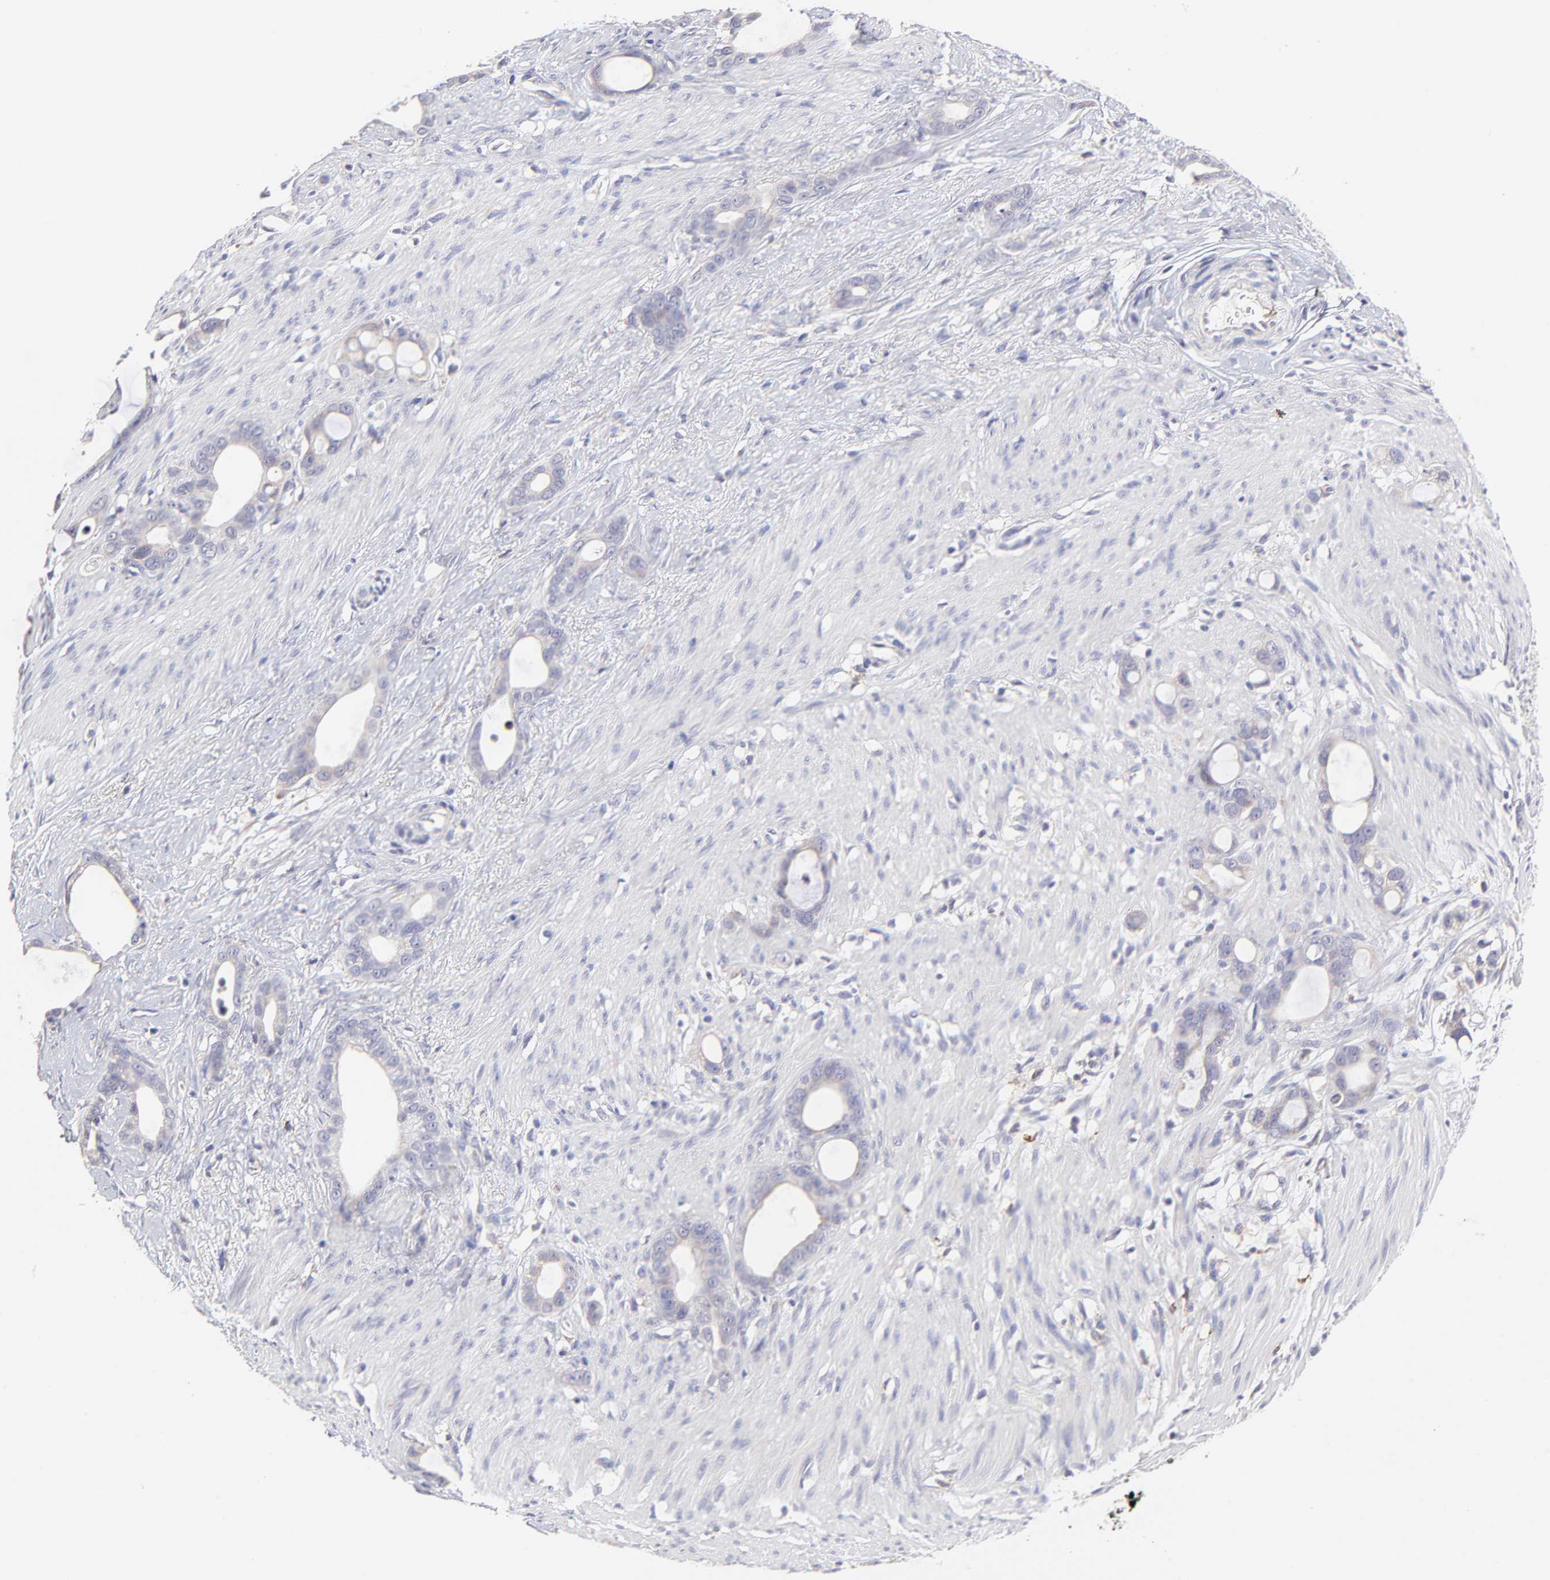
{"staining": {"intensity": "weak", "quantity": "25%-75%", "location": "cytoplasmic/membranous"}, "tissue": "stomach cancer", "cell_type": "Tumor cells", "image_type": "cancer", "snomed": [{"axis": "morphology", "description": "Adenocarcinoma, NOS"}, {"axis": "topography", "description": "Stomach"}], "caption": "Tumor cells display low levels of weak cytoplasmic/membranous expression in about 25%-75% of cells in stomach cancer. (Stains: DAB (3,3'-diaminobenzidine) in brown, nuclei in blue, Microscopy: brightfield microscopy at high magnification).", "gene": "GCSAM", "patient": {"sex": "female", "age": 75}}